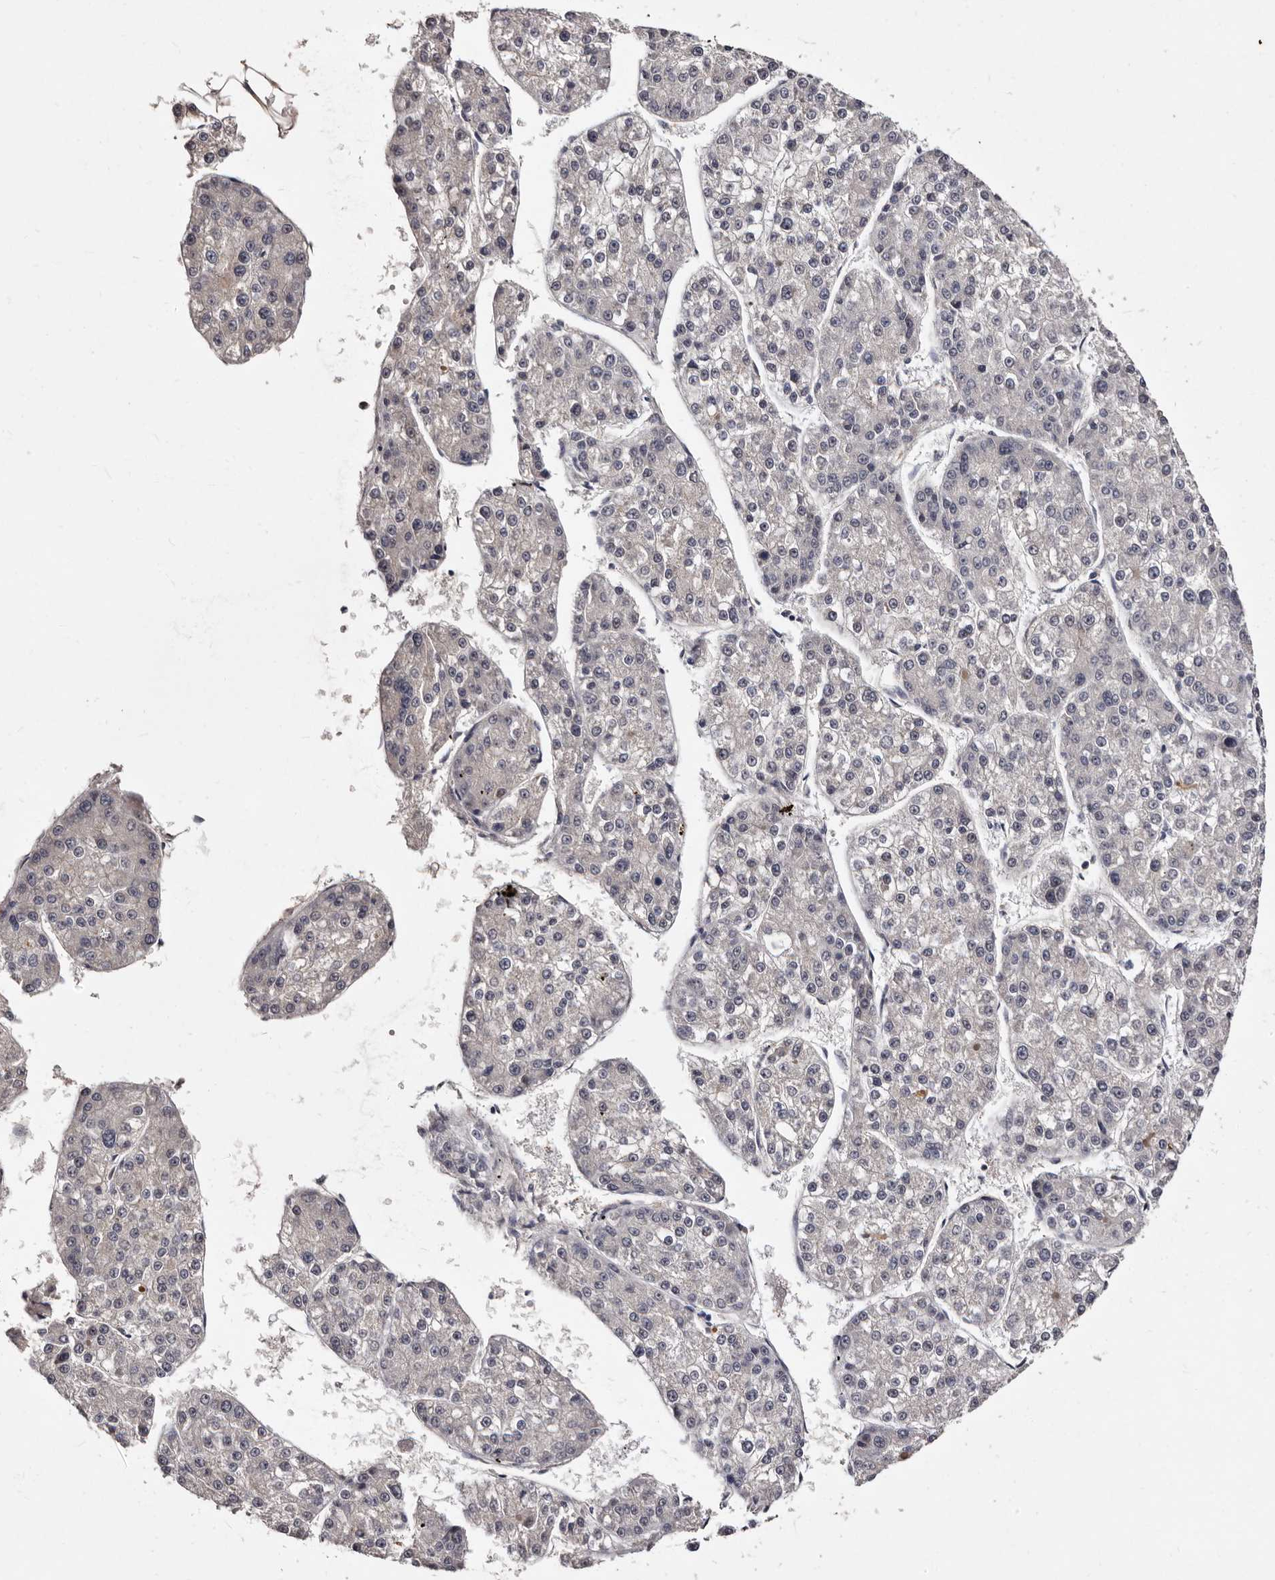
{"staining": {"intensity": "negative", "quantity": "none", "location": "none"}, "tissue": "liver cancer", "cell_type": "Tumor cells", "image_type": "cancer", "snomed": [{"axis": "morphology", "description": "Carcinoma, Hepatocellular, NOS"}, {"axis": "topography", "description": "Liver"}], "caption": "The IHC photomicrograph has no significant staining in tumor cells of liver hepatocellular carcinoma tissue.", "gene": "LANCL2", "patient": {"sex": "female", "age": 73}}